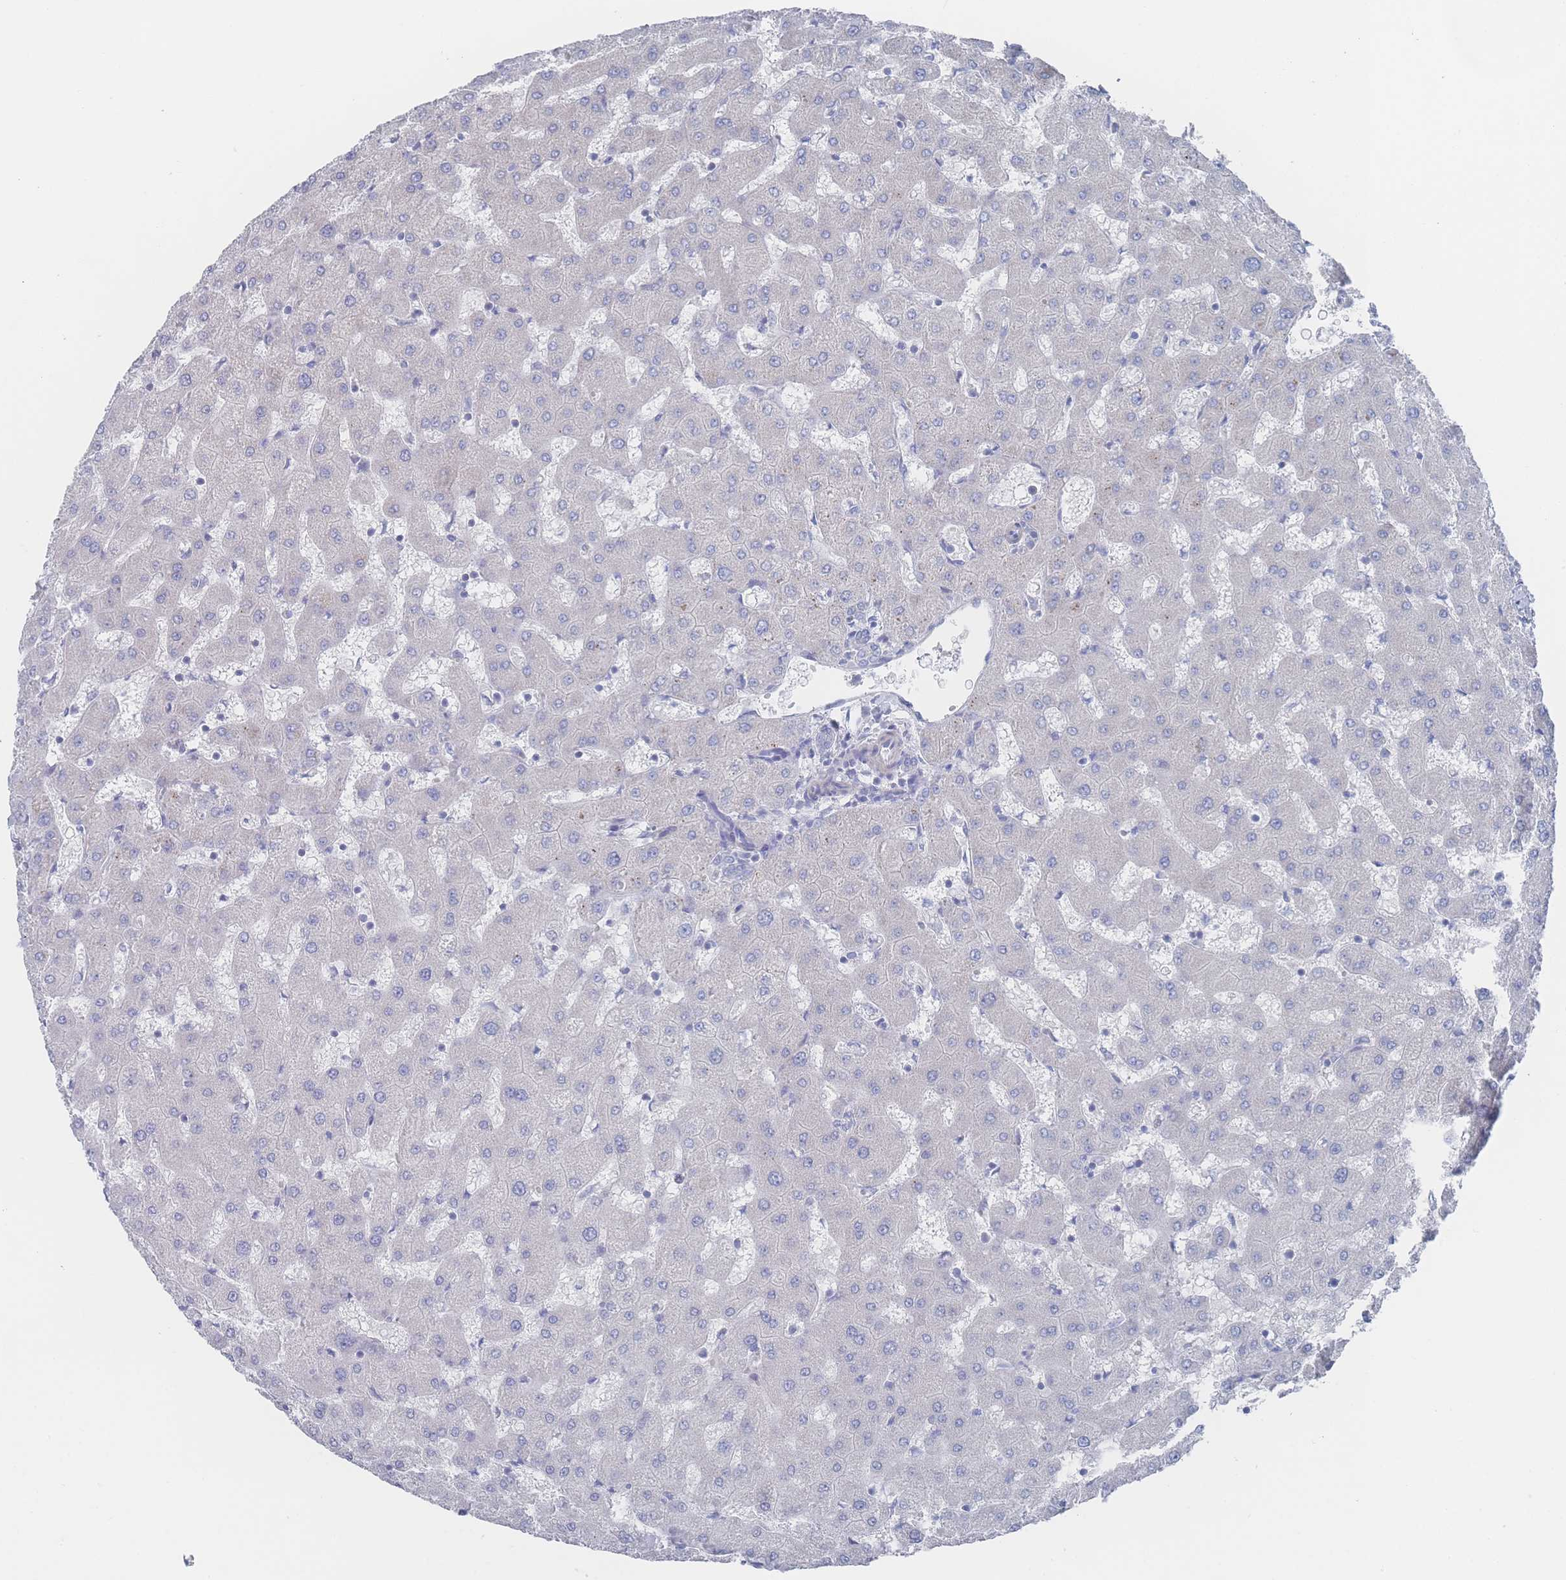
{"staining": {"intensity": "negative", "quantity": "none", "location": "none"}, "tissue": "liver", "cell_type": "Cholangiocytes", "image_type": "normal", "snomed": [{"axis": "morphology", "description": "Normal tissue, NOS"}, {"axis": "topography", "description": "Liver"}], "caption": "High magnification brightfield microscopy of benign liver stained with DAB (3,3'-diaminobenzidine) (brown) and counterstained with hematoxylin (blue): cholangiocytes show no significant positivity.", "gene": "SNPH", "patient": {"sex": "female", "age": 63}}